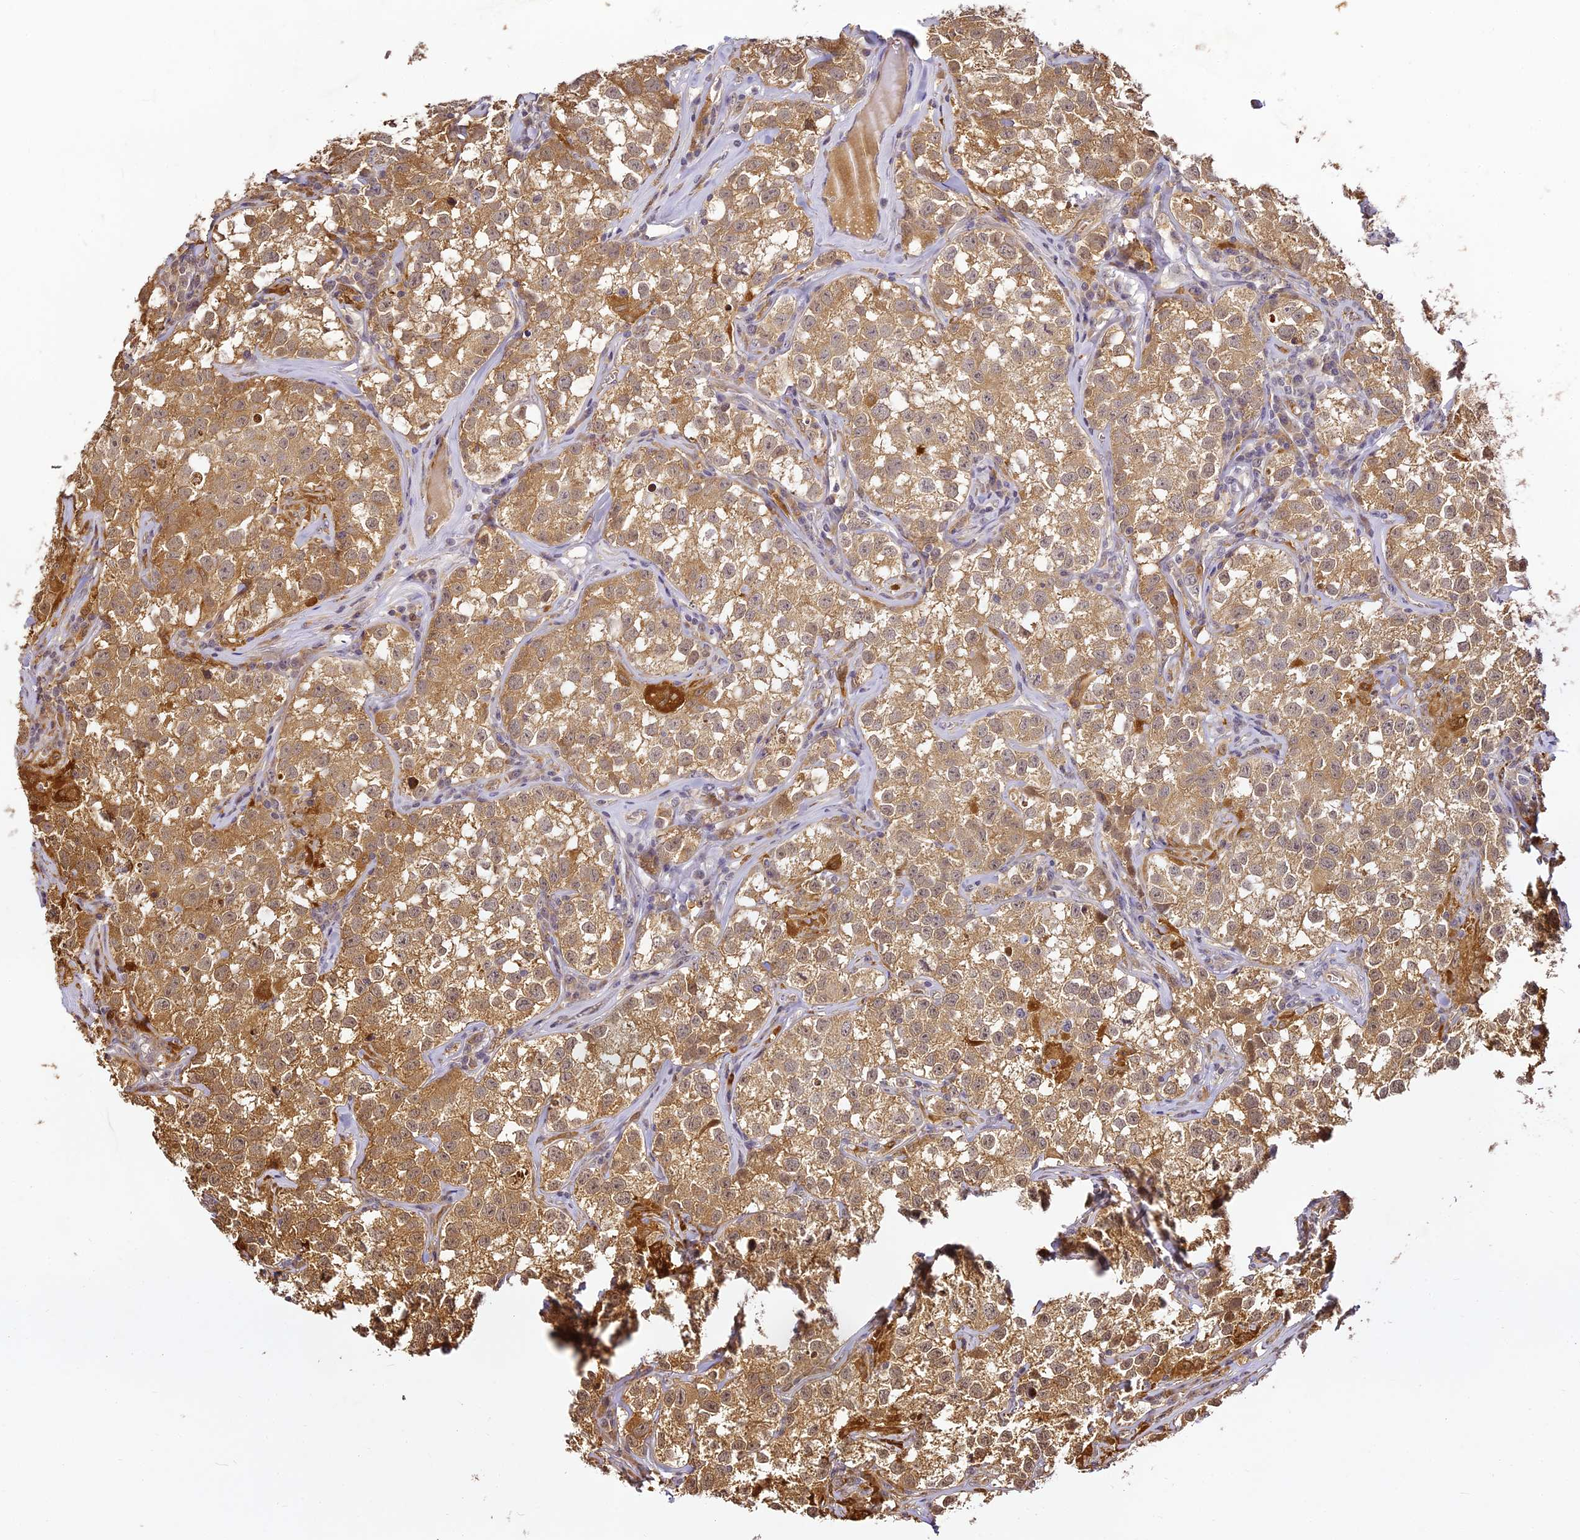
{"staining": {"intensity": "moderate", "quantity": ">75%", "location": "cytoplasmic/membranous"}, "tissue": "testis cancer", "cell_type": "Tumor cells", "image_type": "cancer", "snomed": [{"axis": "morphology", "description": "Seminoma, NOS"}, {"axis": "morphology", "description": "Carcinoma, Embryonal, NOS"}, {"axis": "topography", "description": "Testis"}], "caption": "The histopathology image displays a brown stain indicating the presence of a protein in the cytoplasmic/membranous of tumor cells in embryonal carcinoma (testis).", "gene": "BCDIN3D", "patient": {"sex": "male", "age": 43}}